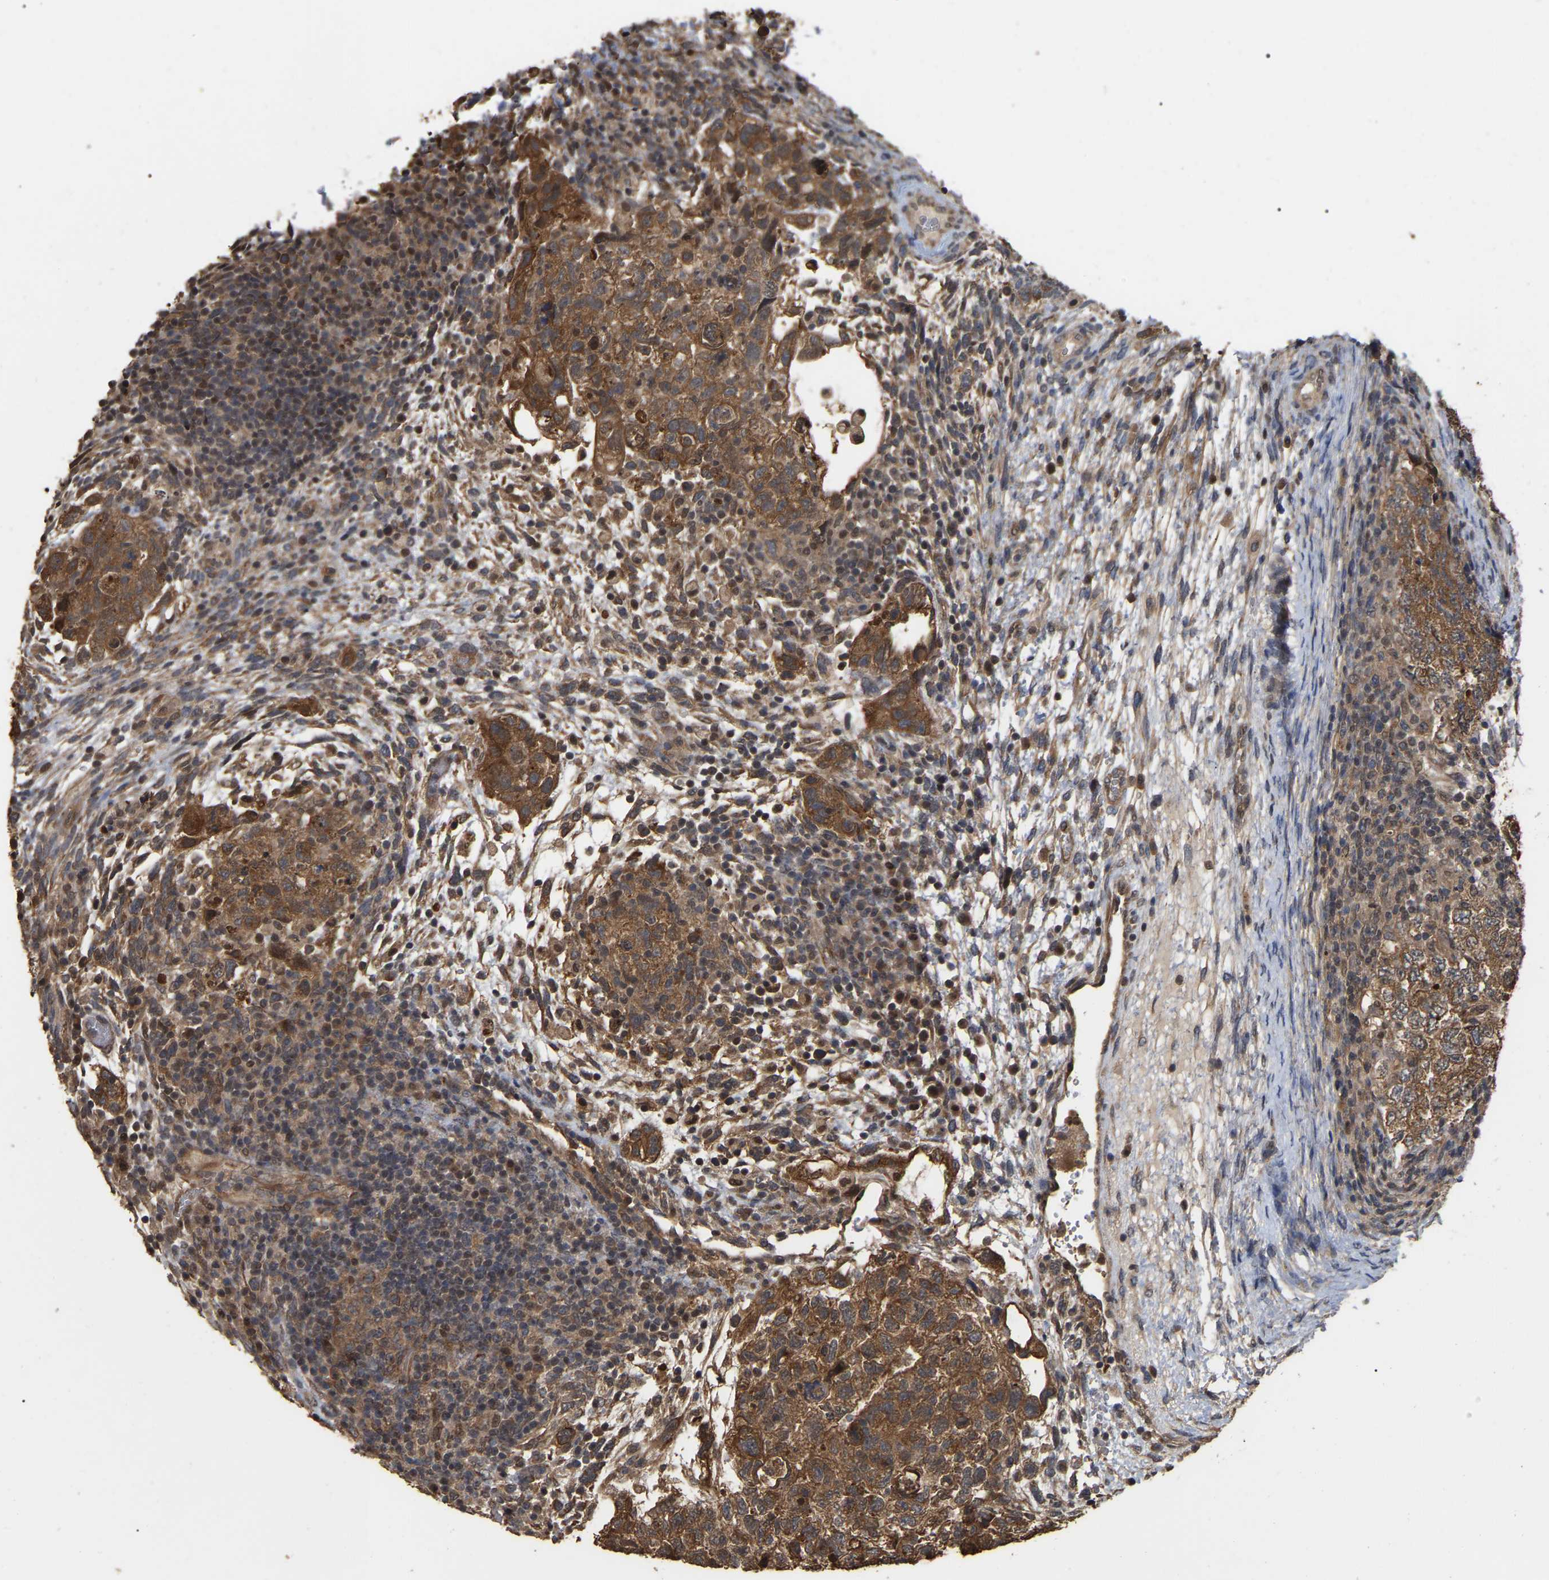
{"staining": {"intensity": "moderate", "quantity": ">75%", "location": "cytoplasmic/membranous"}, "tissue": "testis cancer", "cell_type": "Tumor cells", "image_type": "cancer", "snomed": [{"axis": "morphology", "description": "Carcinoma, Embryonal, NOS"}, {"axis": "topography", "description": "Testis"}], "caption": "A high-resolution micrograph shows immunohistochemistry staining of testis cancer, which shows moderate cytoplasmic/membranous expression in approximately >75% of tumor cells. The protein is shown in brown color, while the nuclei are stained blue.", "gene": "FAM219A", "patient": {"sex": "male", "age": 36}}